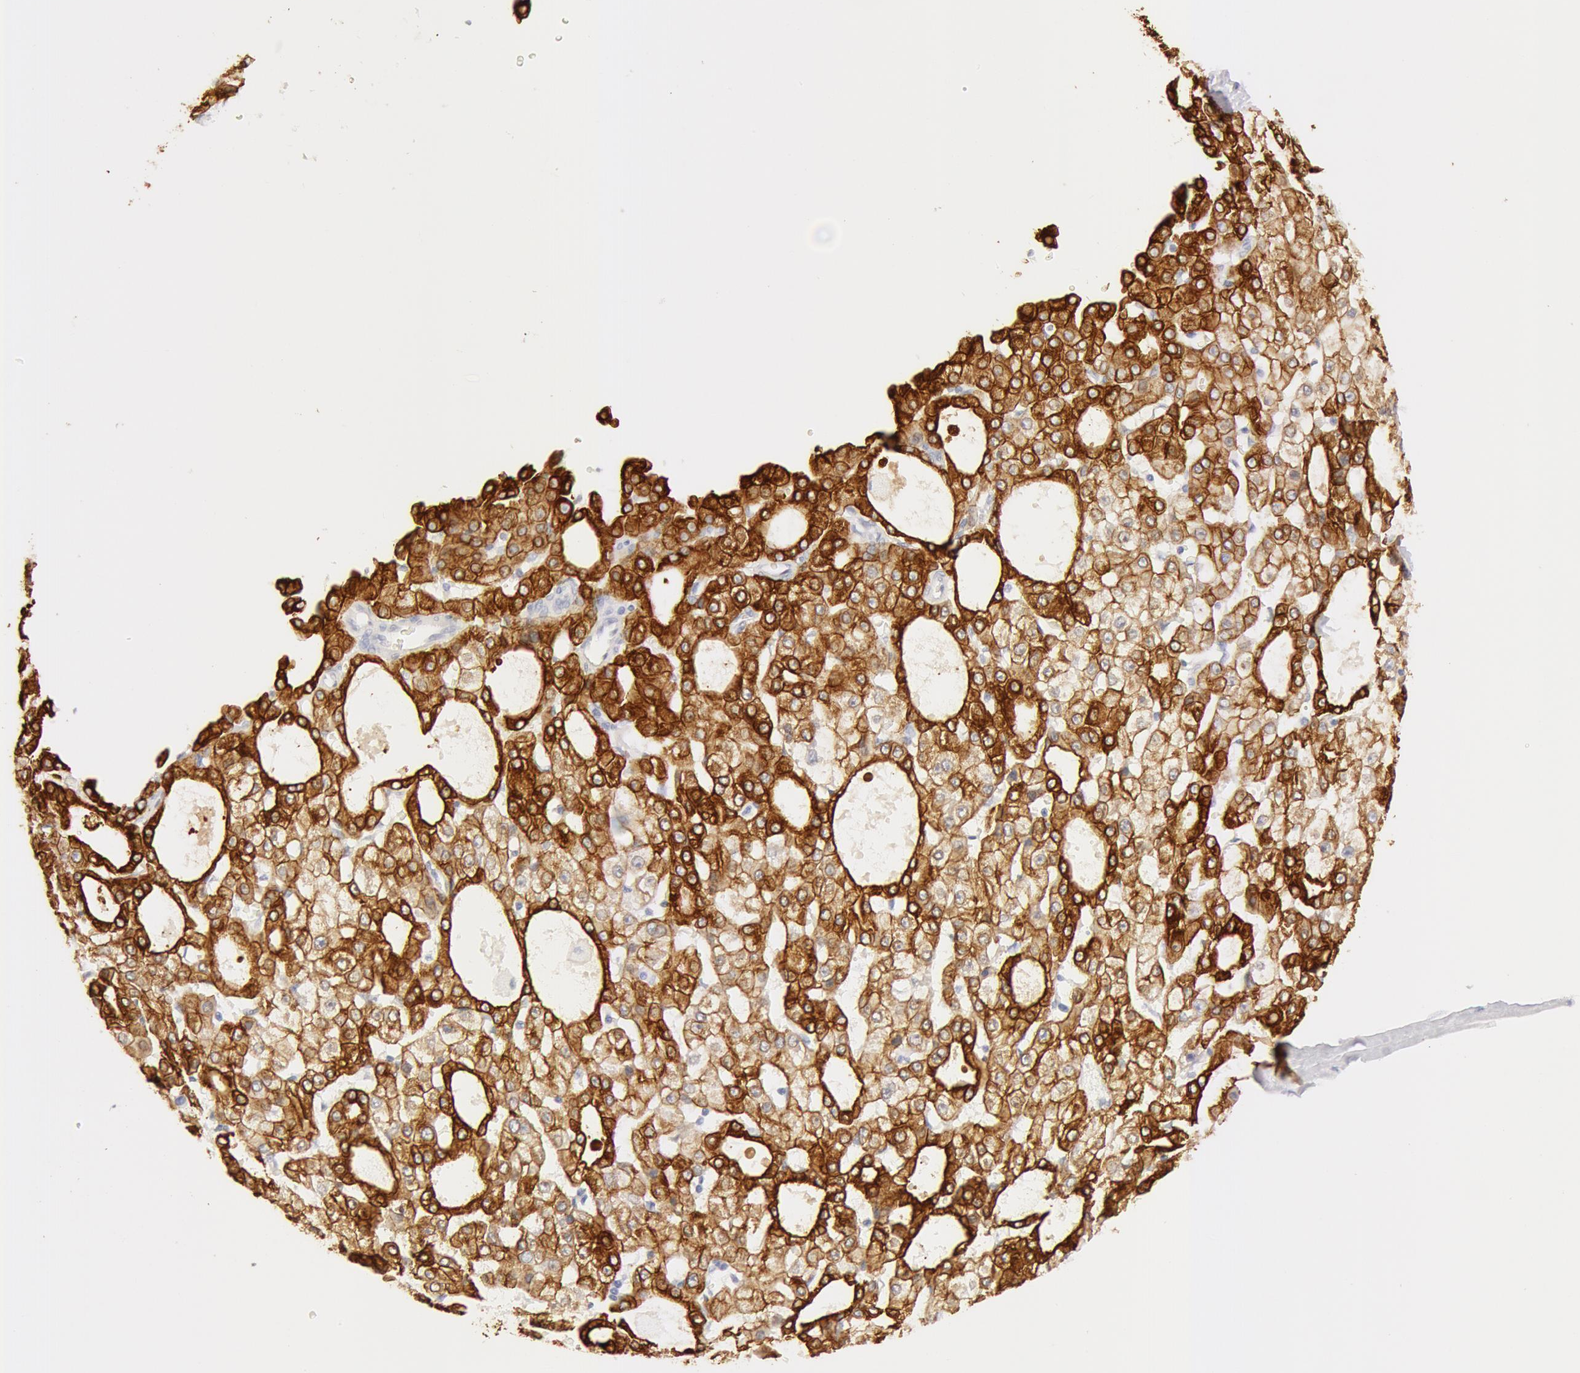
{"staining": {"intensity": "moderate", "quantity": ">75%", "location": "cytoplasmic/membranous"}, "tissue": "liver cancer", "cell_type": "Tumor cells", "image_type": "cancer", "snomed": [{"axis": "morphology", "description": "Carcinoma, Hepatocellular, NOS"}, {"axis": "topography", "description": "Liver"}], "caption": "IHC photomicrograph of neoplastic tissue: human hepatocellular carcinoma (liver) stained using IHC reveals medium levels of moderate protein expression localized specifically in the cytoplasmic/membranous of tumor cells, appearing as a cytoplasmic/membranous brown color.", "gene": "KRT8", "patient": {"sex": "male", "age": 47}}